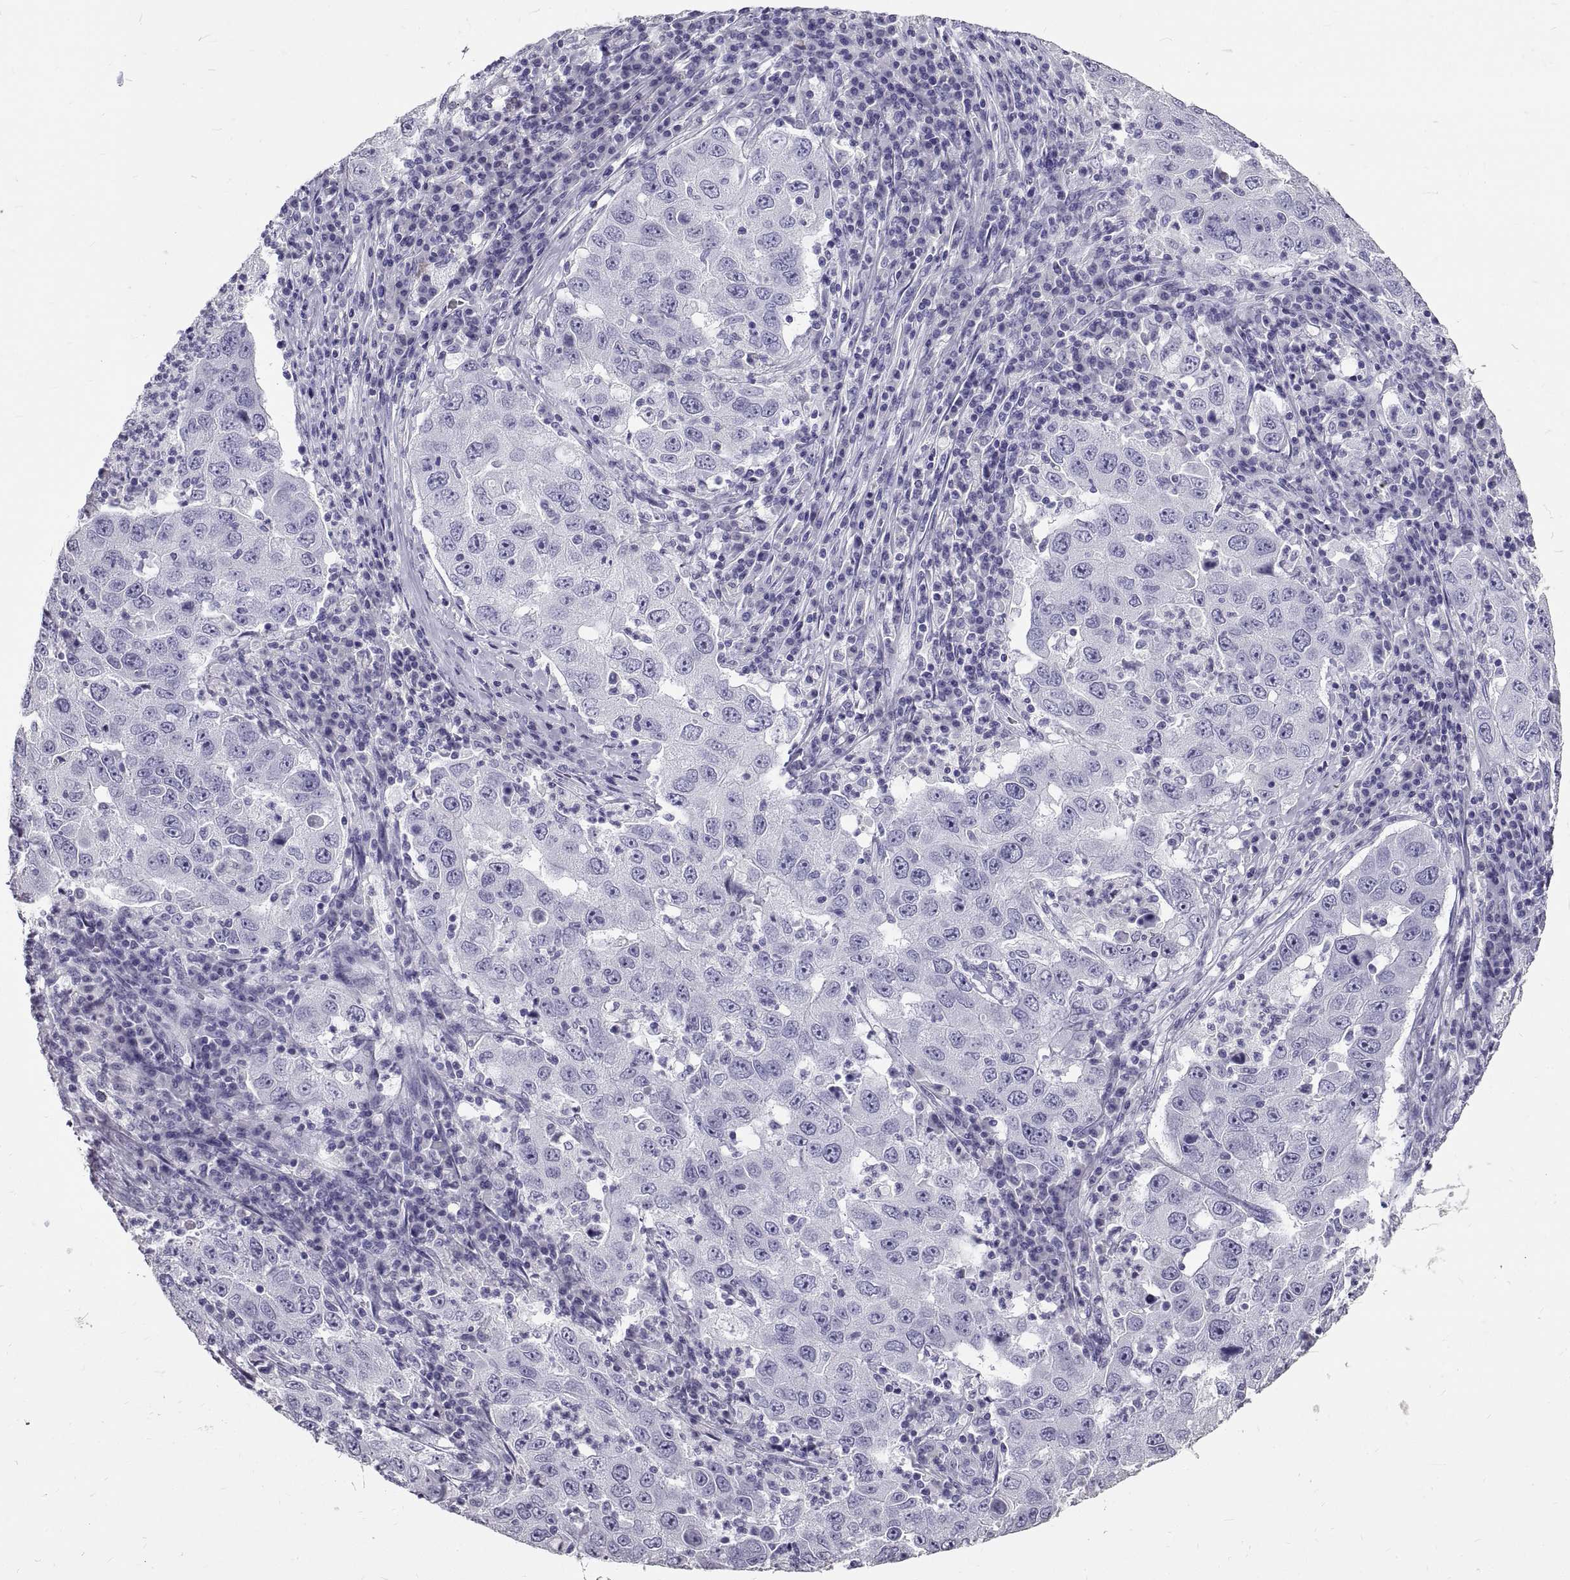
{"staining": {"intensity": "negative", "quantity": "none", "location": "none"}, "tissue": "lung cancer", "cell_type": "Tumor cells", "image_type": "cancer", "snomed": [{"axis": "morphology", "description": "Adenocarcinoma, NOS"}, {"axis": "topography", "description": "Lung"}], "caption": "An image of lung cancer stained for a protein exhibits no brown staining in tumor cells. Nuclei are stained in blue.", "gene": "GNG12", "patient": {"sex": "male", "age": 73}}